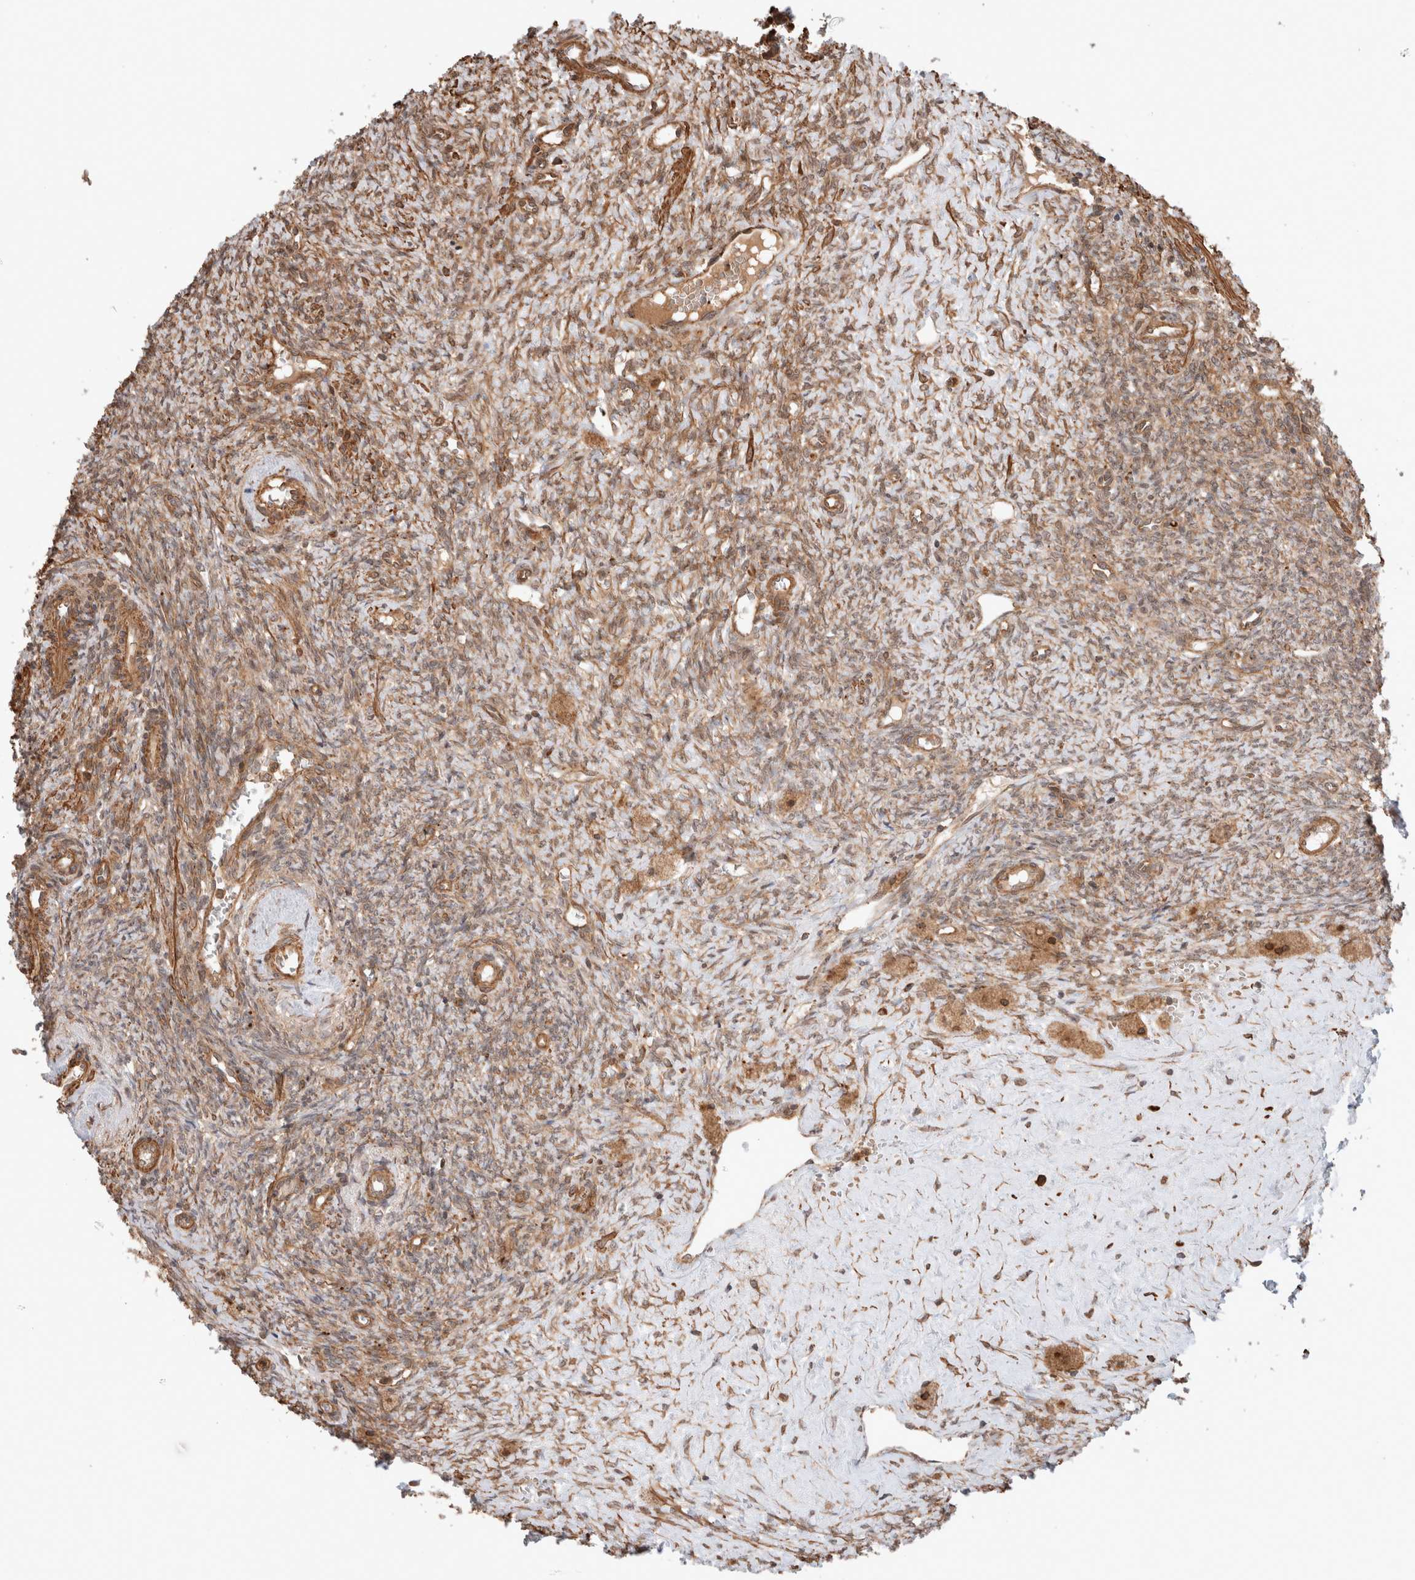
{"staining": {"intensity": "moderate", "quantity": ">75%", "location": "cytoplasmic/membranous"}, "tissue": "ovary", "cell_type": "Follicle cells", "image_type": "normal", "snomed": [{"axis": "morphology", "description": "Normal tissue, NOS"}, {"axis": "topography", "description": "Ovary"}], "caption": "The image displays staining of benign ovary, revealing moderate cytoplasmic/membranous protein positivity (brown color) within follicle cells.", "gene": "ZNF649", "patient": {"sex": "female", "age": 41}}